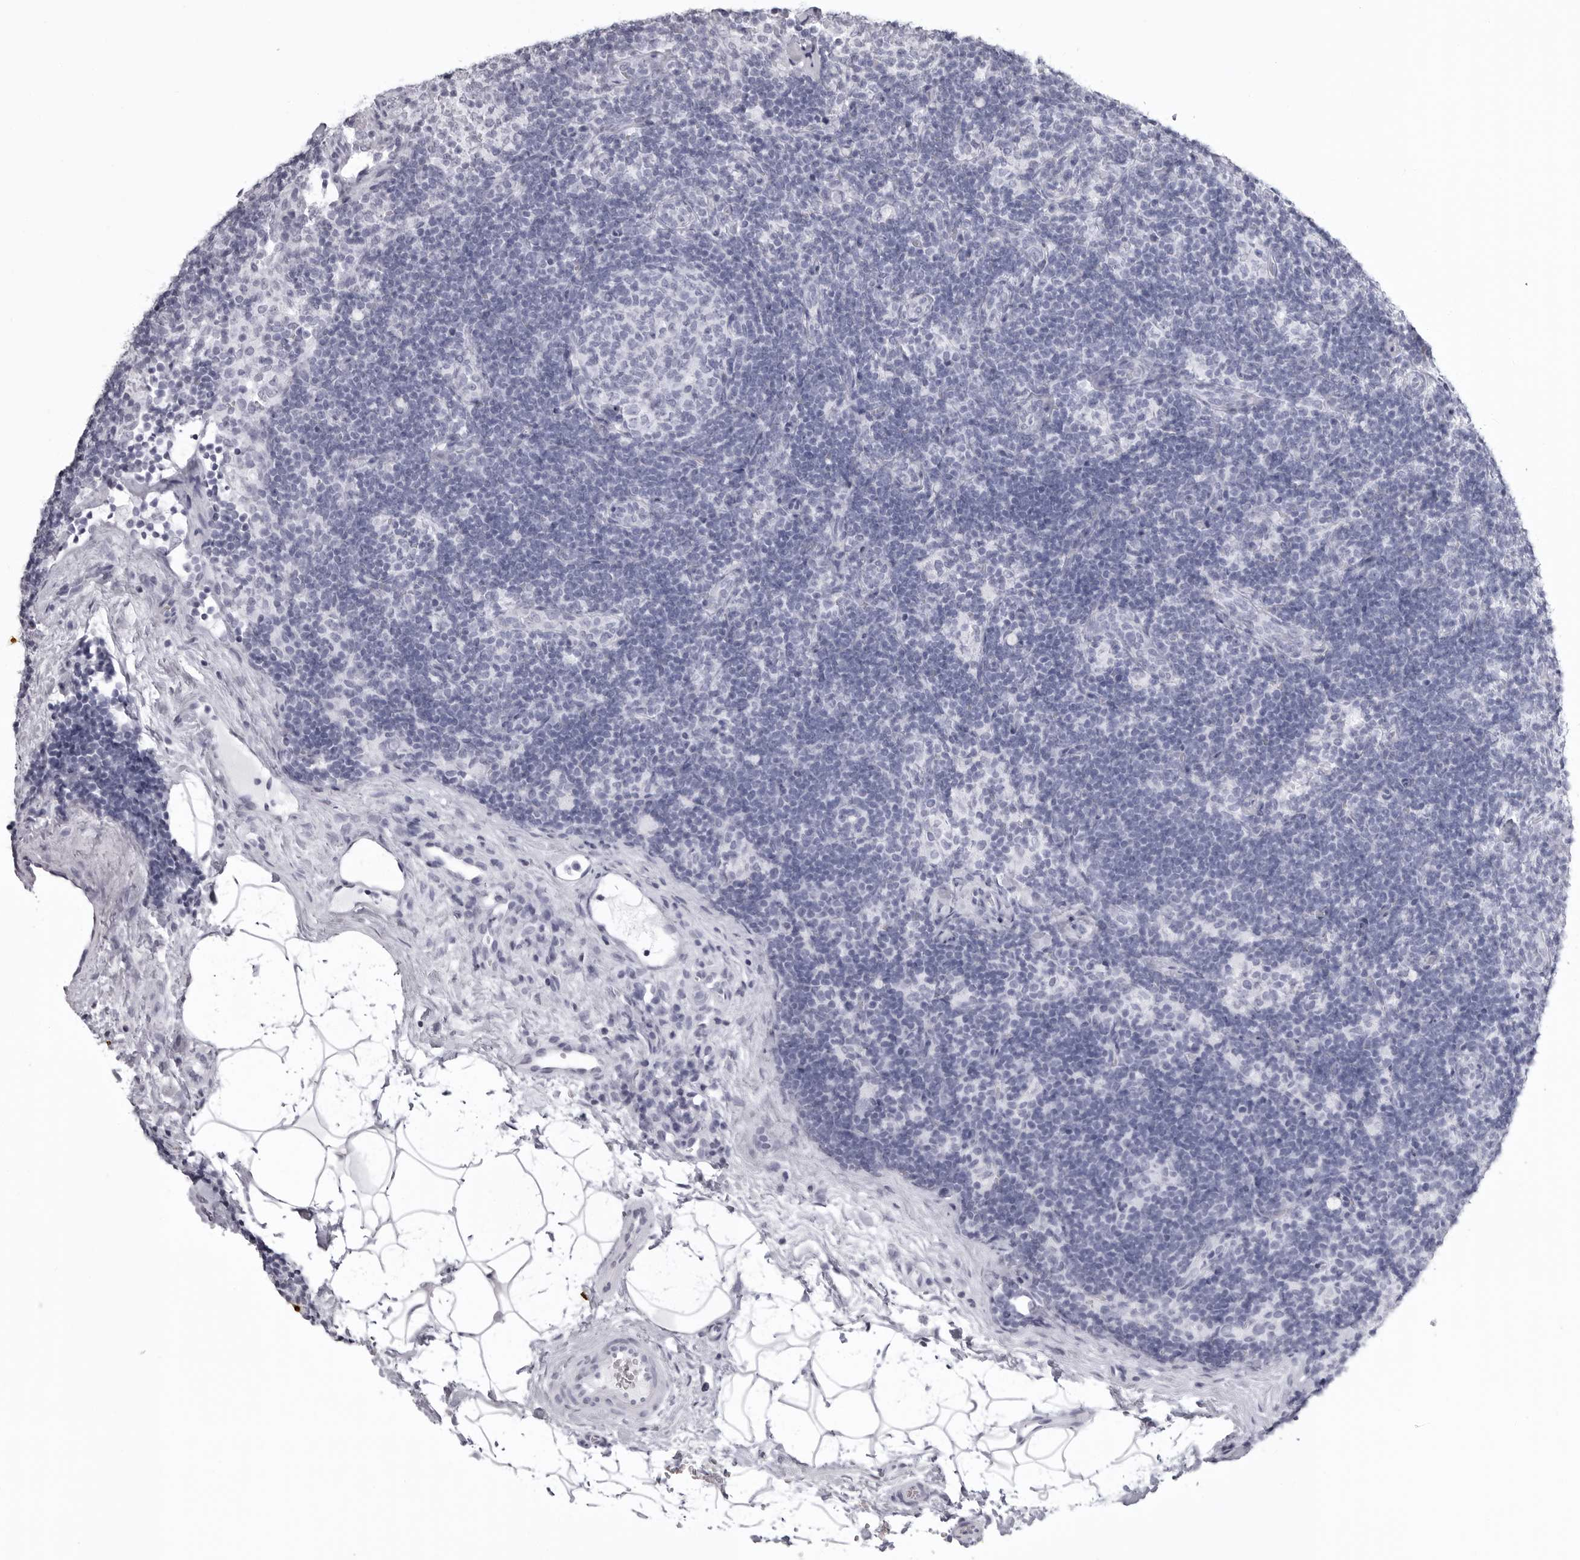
{"staining": {"intensity": "negative", "quantity": "none", "location": "none"}, "tissue": "lymph node", "cell_type": "Germinal center cells", "image_type": "normal", "snomed": [{"axis": "morphology", "description": "Normal tissue, NOS"}, {"axis": "topography", "description": "Lymph node"}], "caption": "Immunohistochemical staining of benign lymph node shows no significant positivity in germinal center cells.", "gene": "KLK9", "patient": {"sex": "female", "age": 22}}